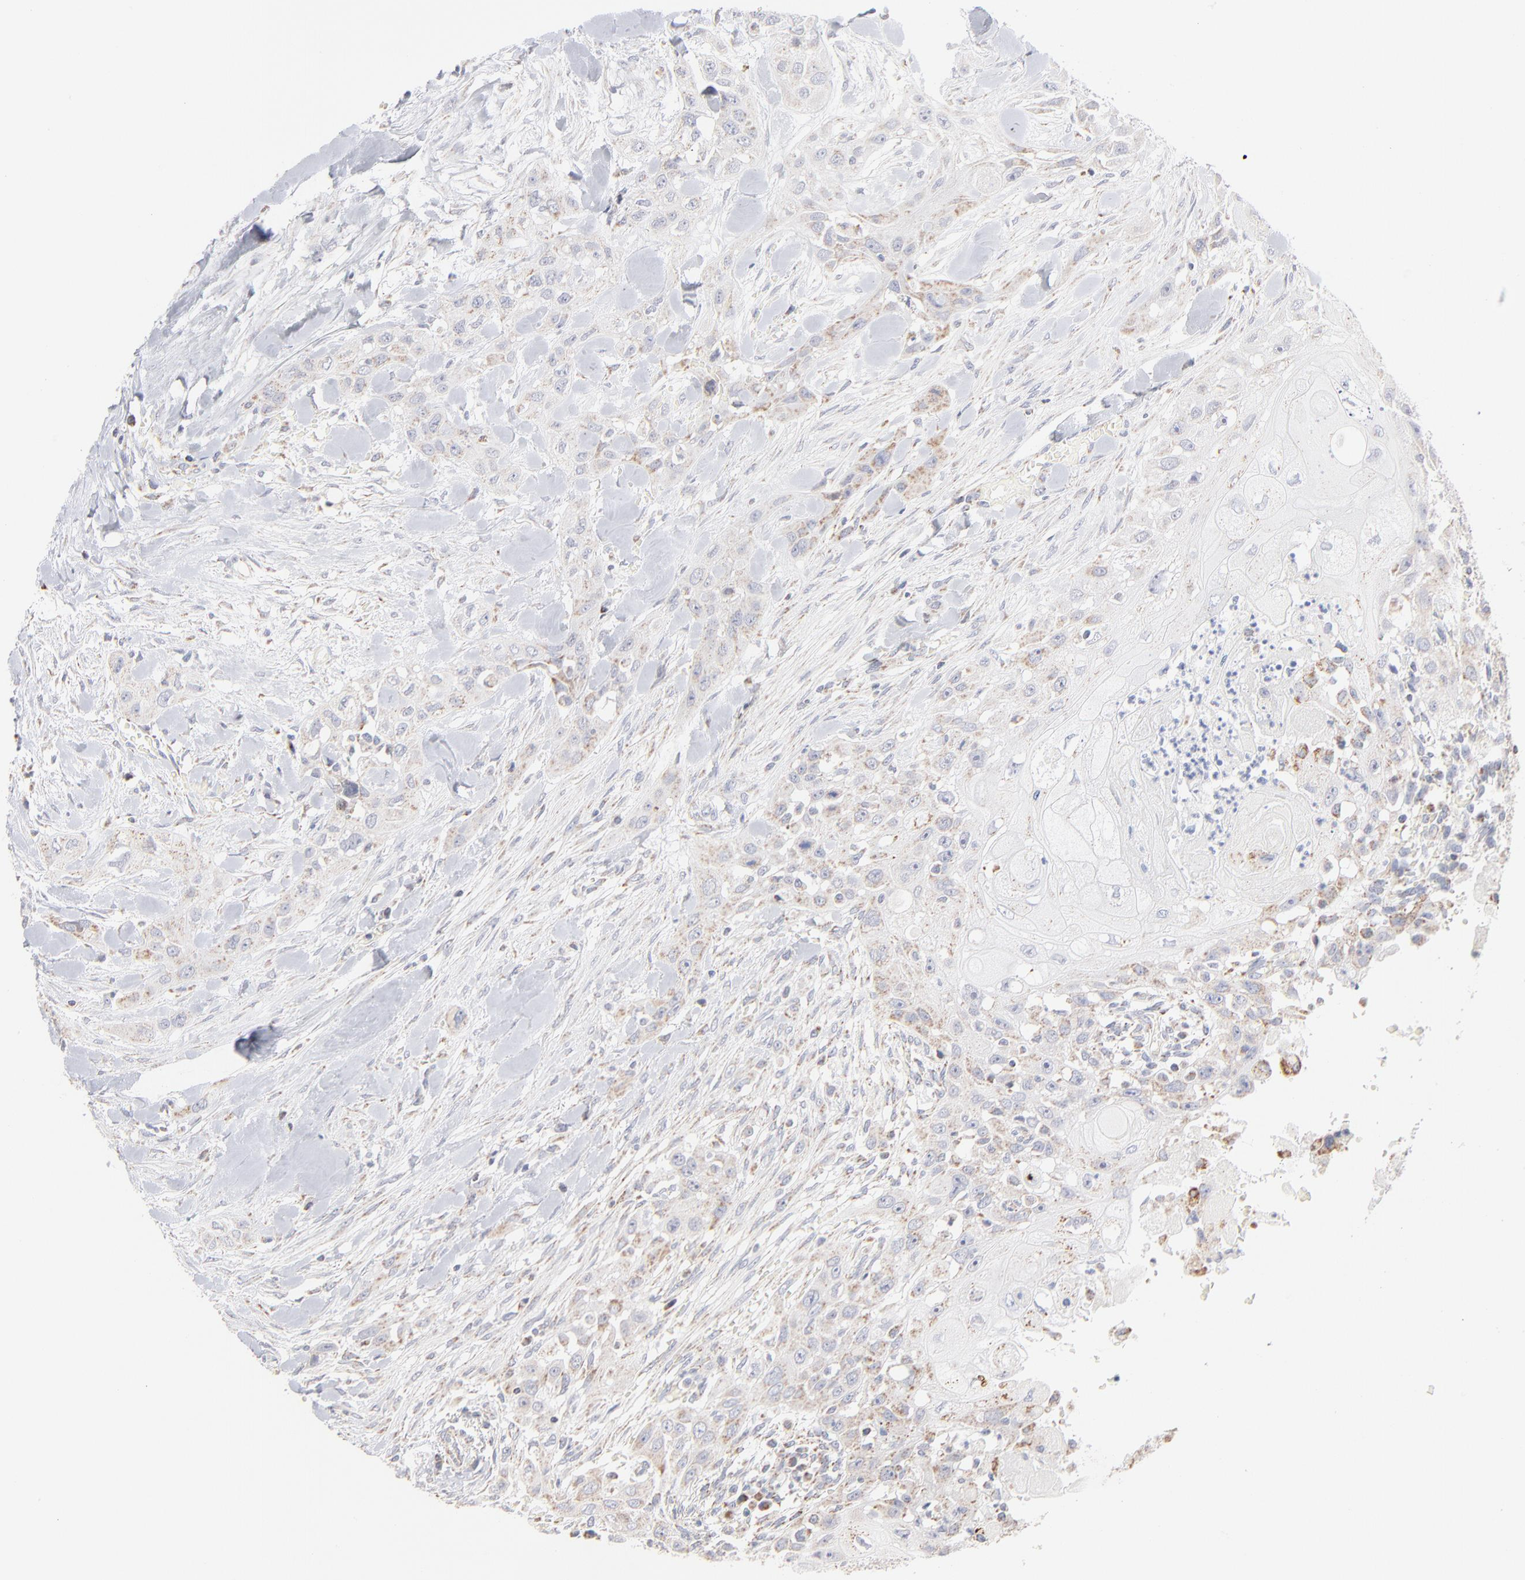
{"staining": {"intensity": "moderate", "quantity": "25%-75%", "location": "cytoplasmic/membranous"}, "tissue": "head and neck cancer", "cell_type": "Tumor cells", "image_type": "cancer", "snomed": [{"axis": "morphology", "description": "Neoplasm, malignant, NOS"}, {"axis": "topography", "description": "Salivary gland"}, {"axis": "topography", "description": "Head-Neck"}], "caption": "Immunohistochemistry (DAB (3,3'-diaminobenzidine)) staining of head and neck cancer (neoplasm (malignant)) displays moderate cytoplasmic/membranous protein staining in about 25%-75% of tumor cells.", "gene": "MRPL58", "patient": {"sex": "male", "age": 43}}